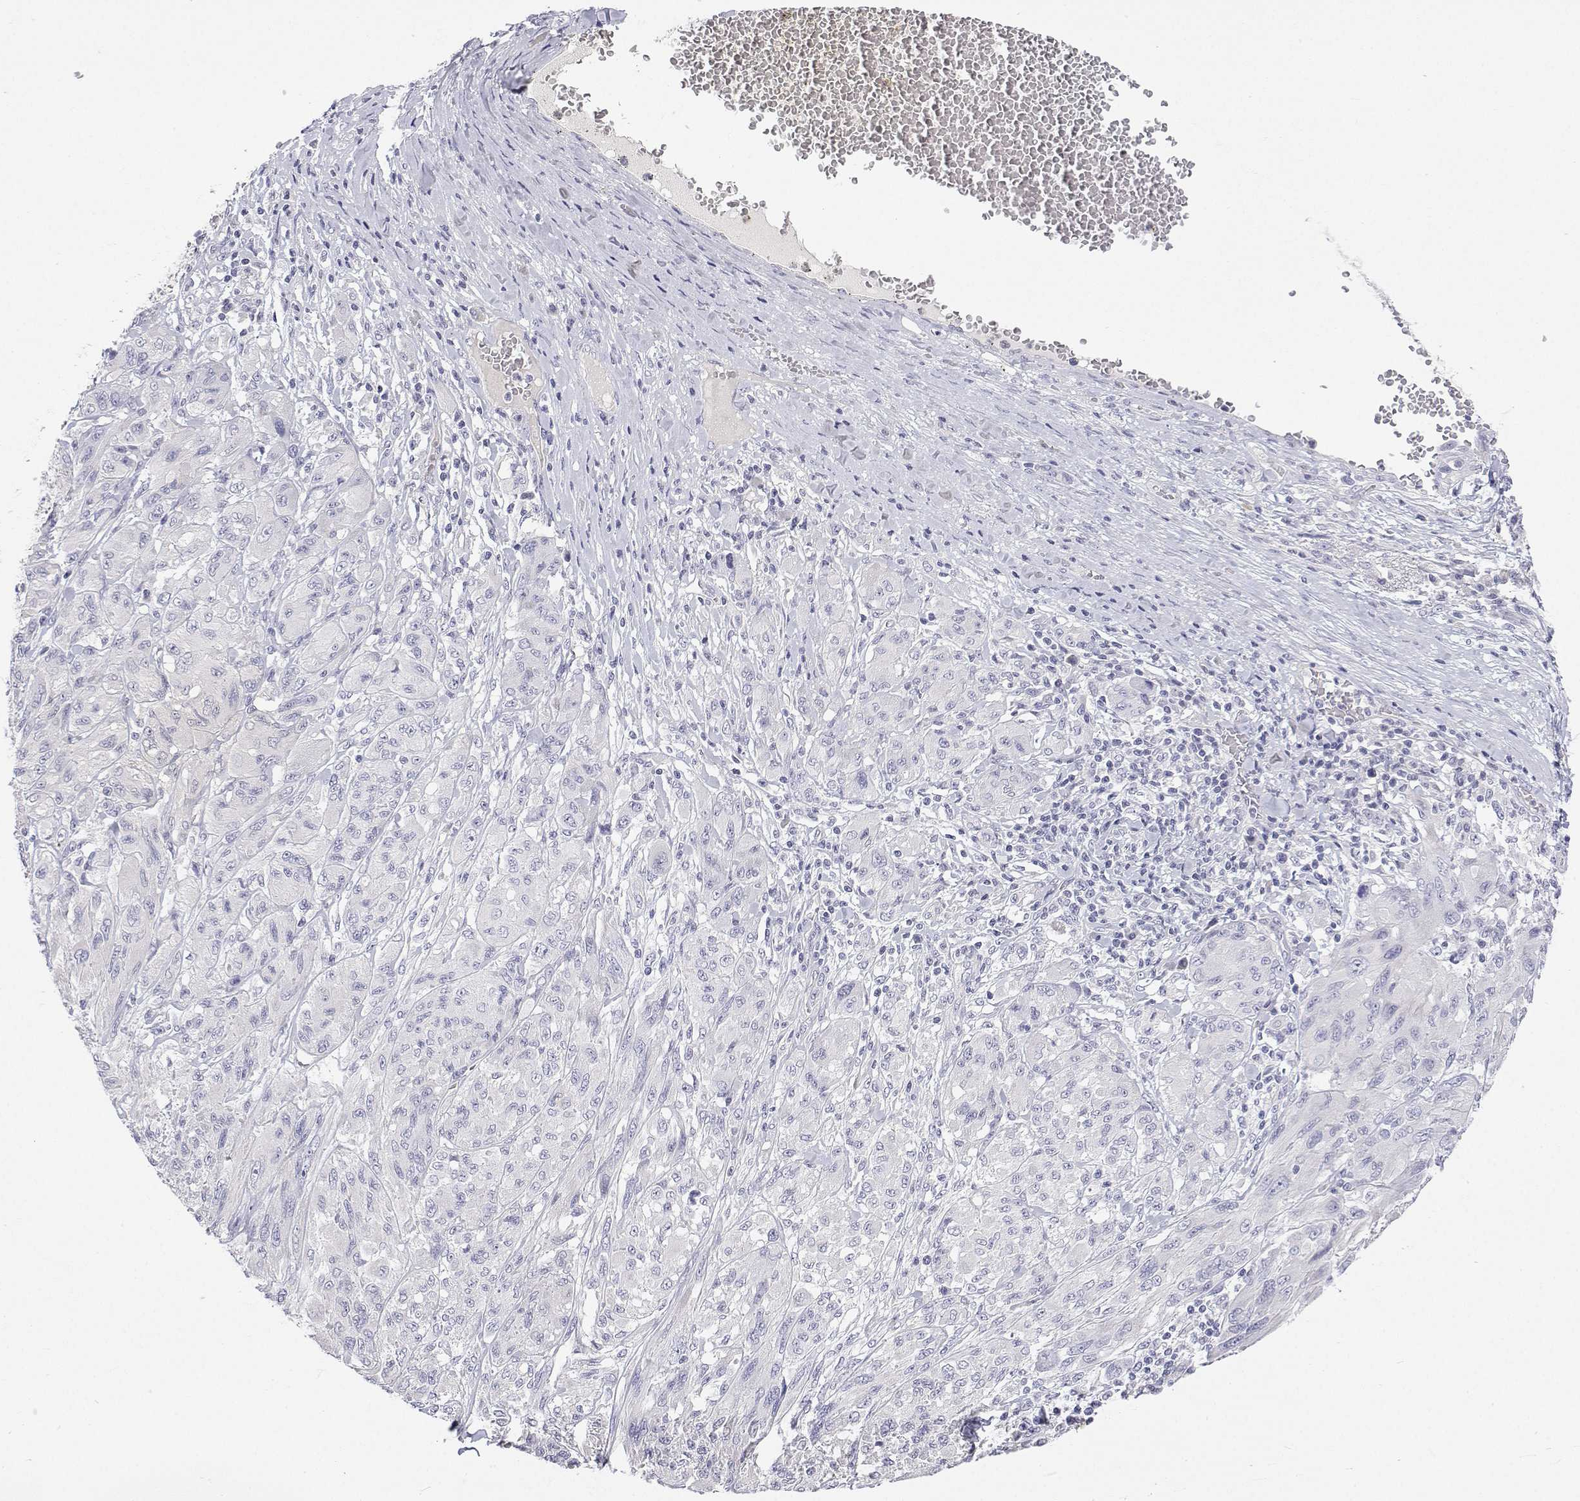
{"staining": {"intensity": "negative", "quantity": "none", "location": "none"}, "tissue": "melanoma", "cell_type": "Tumor cells", "image_type": "cancer", "snomed": [{"axis": "morphology", "description": "Malignant melanoma, NOS"}, {"axis": "topography", "description": "Skin"}], "caption": "A high-resolution photomicrograph shows IHC staining of melanoma, which exhibits no significant positivity in tumor cells.", "gene": "ANKRD65", "patient": {"sex": "female", "age": 91}}